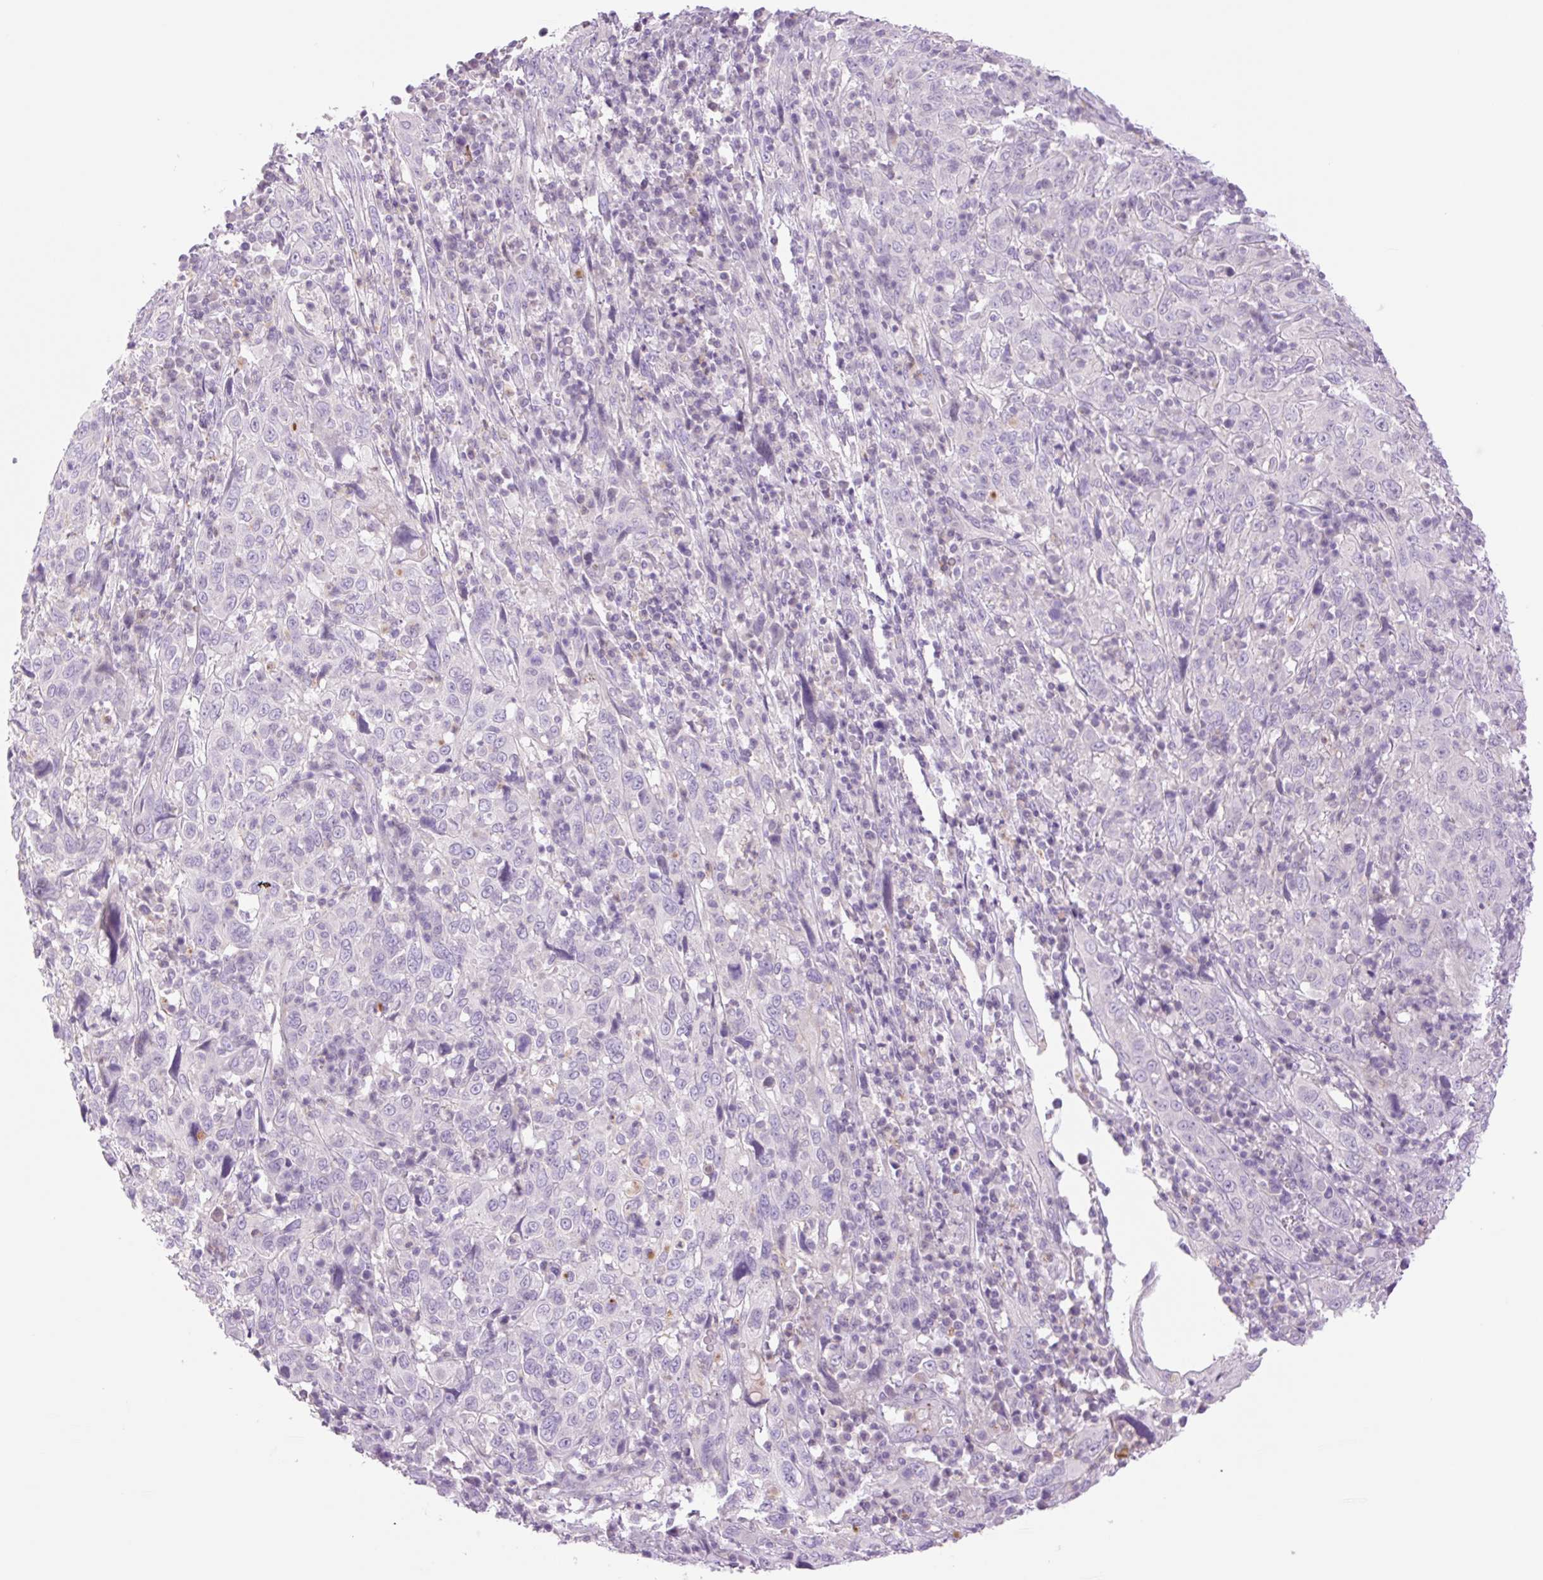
{"staining": {"intensity": "negative", "quantity": "none", "location": "none"}, "tissue": "cervical cancer", "cell_type": "Tumor cells", "image_type": "cancer", "snomed": [{"axis": "morphology", "description": "Squamous cell carcinoma, NOS"}, {"axis": "topography", "description": "Cervix"}], "caption": "The image demonstrates no significant expression in tumor cells of cervical cancer (squamous cell carcinoma).", "gene": "TBX15", "patient": {"sex": "female", "age": 46}}